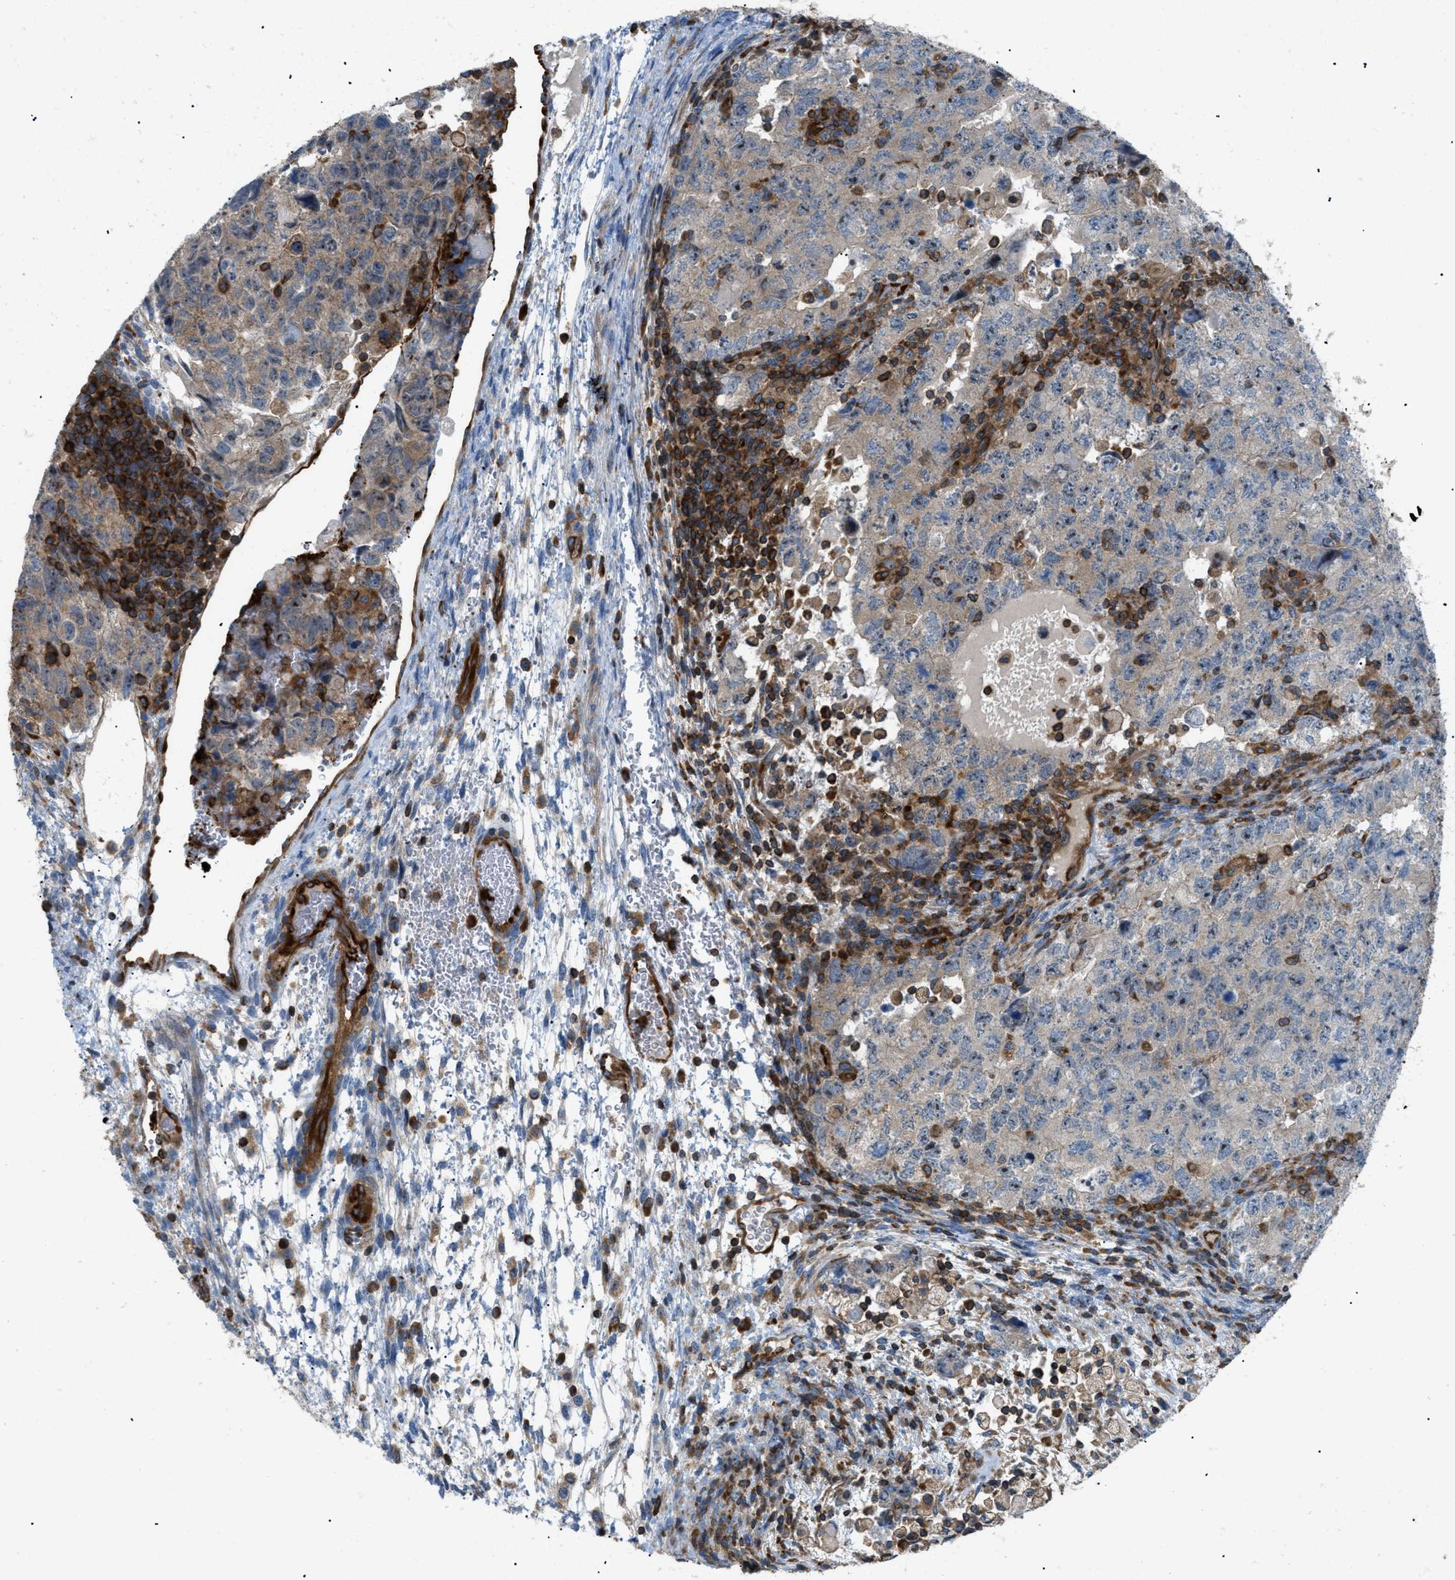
{"staining": {"intensity": "weak", "quantity": "<25%", "location": "cytoplasmic/membranous"}, "tissue": "testis cancer", "cell_type": "Tumor cells", "image_type": "cancer", "snomed": [{"axis": "morphology", "description": "Carcinoma, Embryonal, NOS"}, {"axis": "topography", "description": "Testis"}], "caption": "This micrograph is of testis cancer (embryonal carcinoma) stained with IHC to label a protein in brown with the nuclei are counter-stained blue. There is no staining in tumor cells.", "gene": "ATP2A3", "patient": {"sex": "male", "age": 36}}